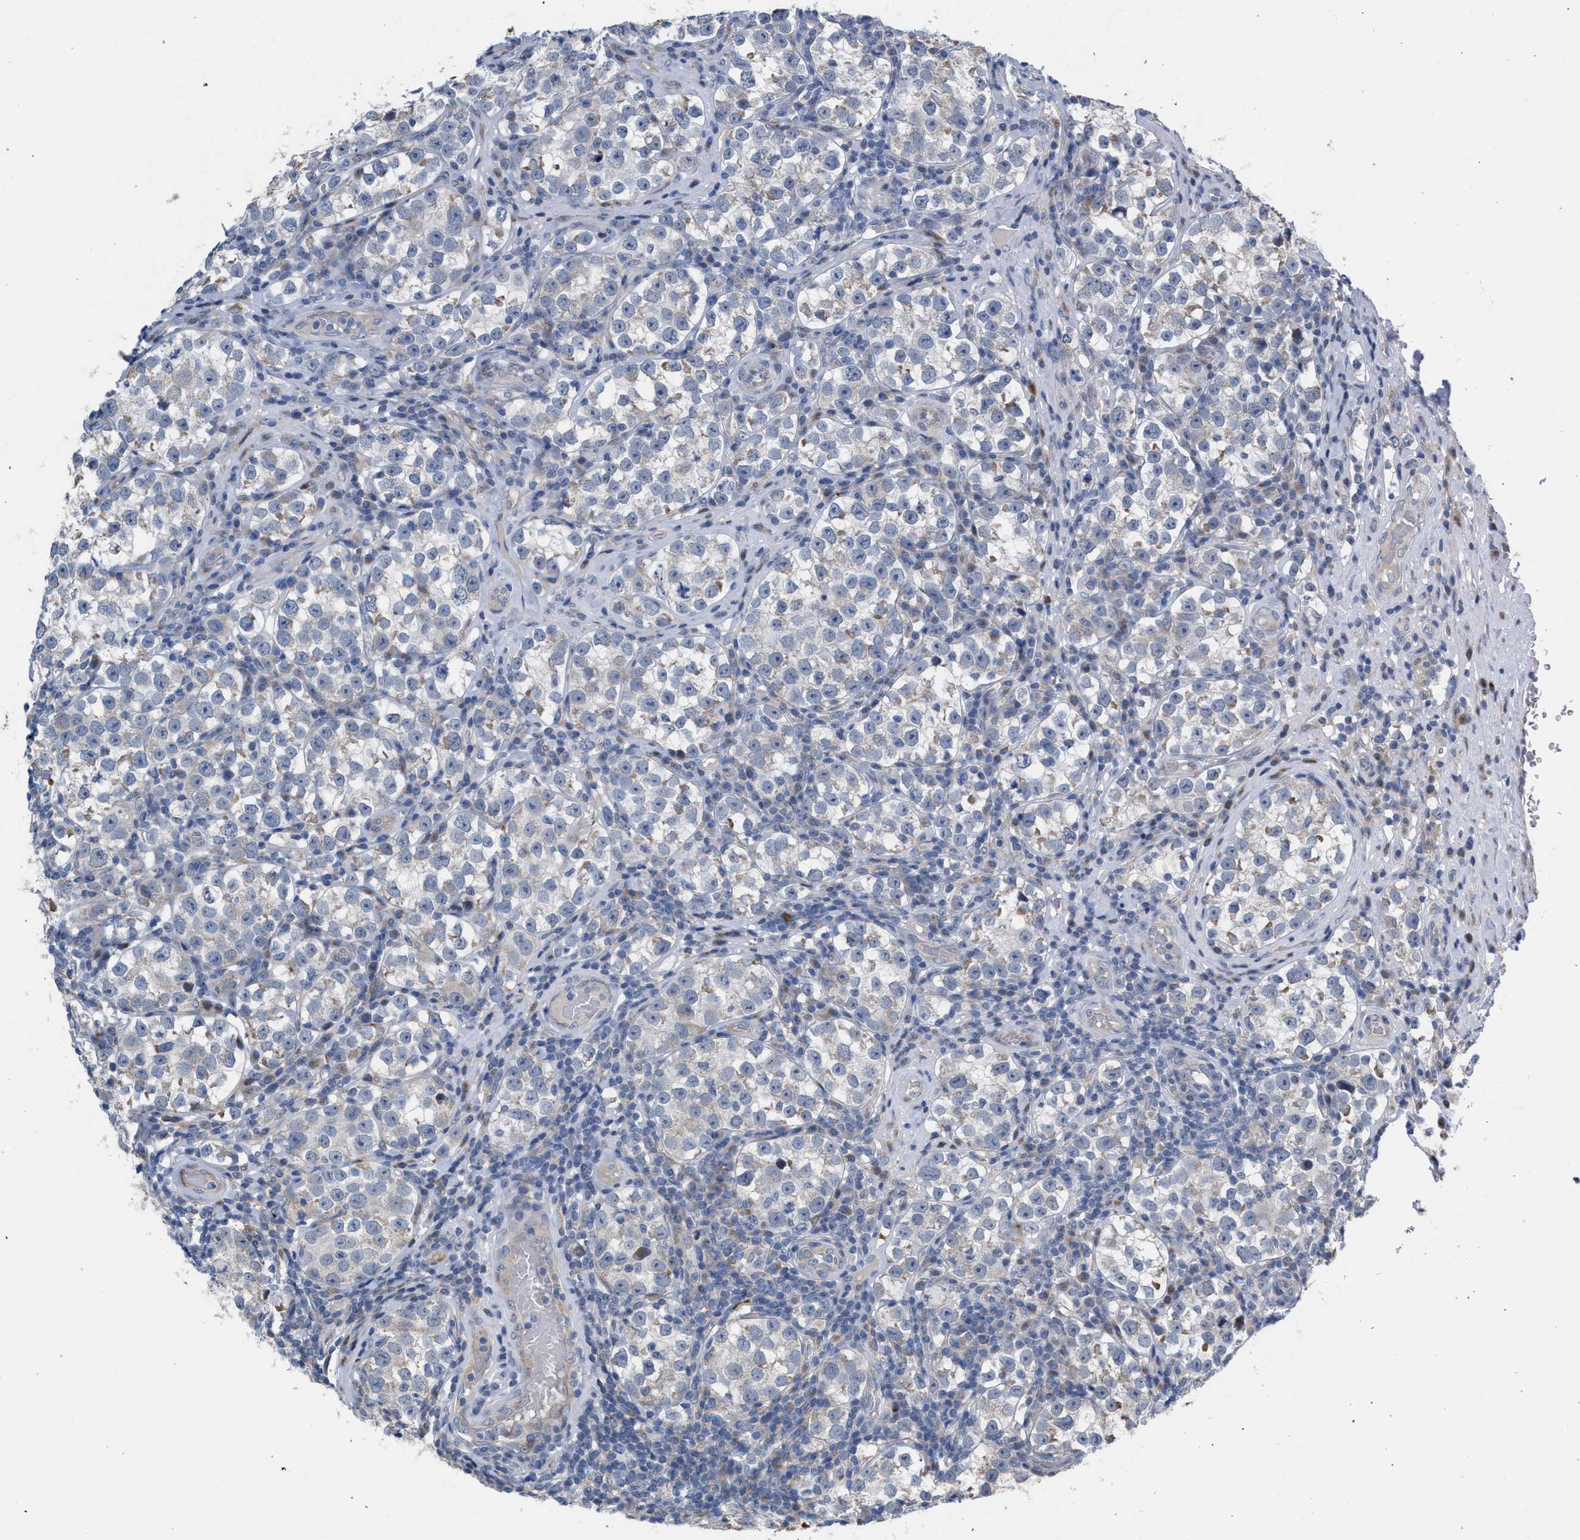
{"staining": {"intensity": "negative", "quantity": "none", "location": "none"}, "tissue": "testis cancer", "cell_type": "Tumor cells", "image_type": "cancer", "snomed": [{"axis": "morphology", "description": "Normal tissue, NOS"}, {"axis": "morphology", "description": "Seminoma, NOS"}, {"axis": "topography", "description": "Testis"}], "caption": "Immunohistochemistry (IHC) photomicrograph of testis cancer (seminoma) stained for a protein (brown), which shows no positivity in tumor cells.", "gene": "RNF135", "patient": {"sex": "male", "age": 43}}